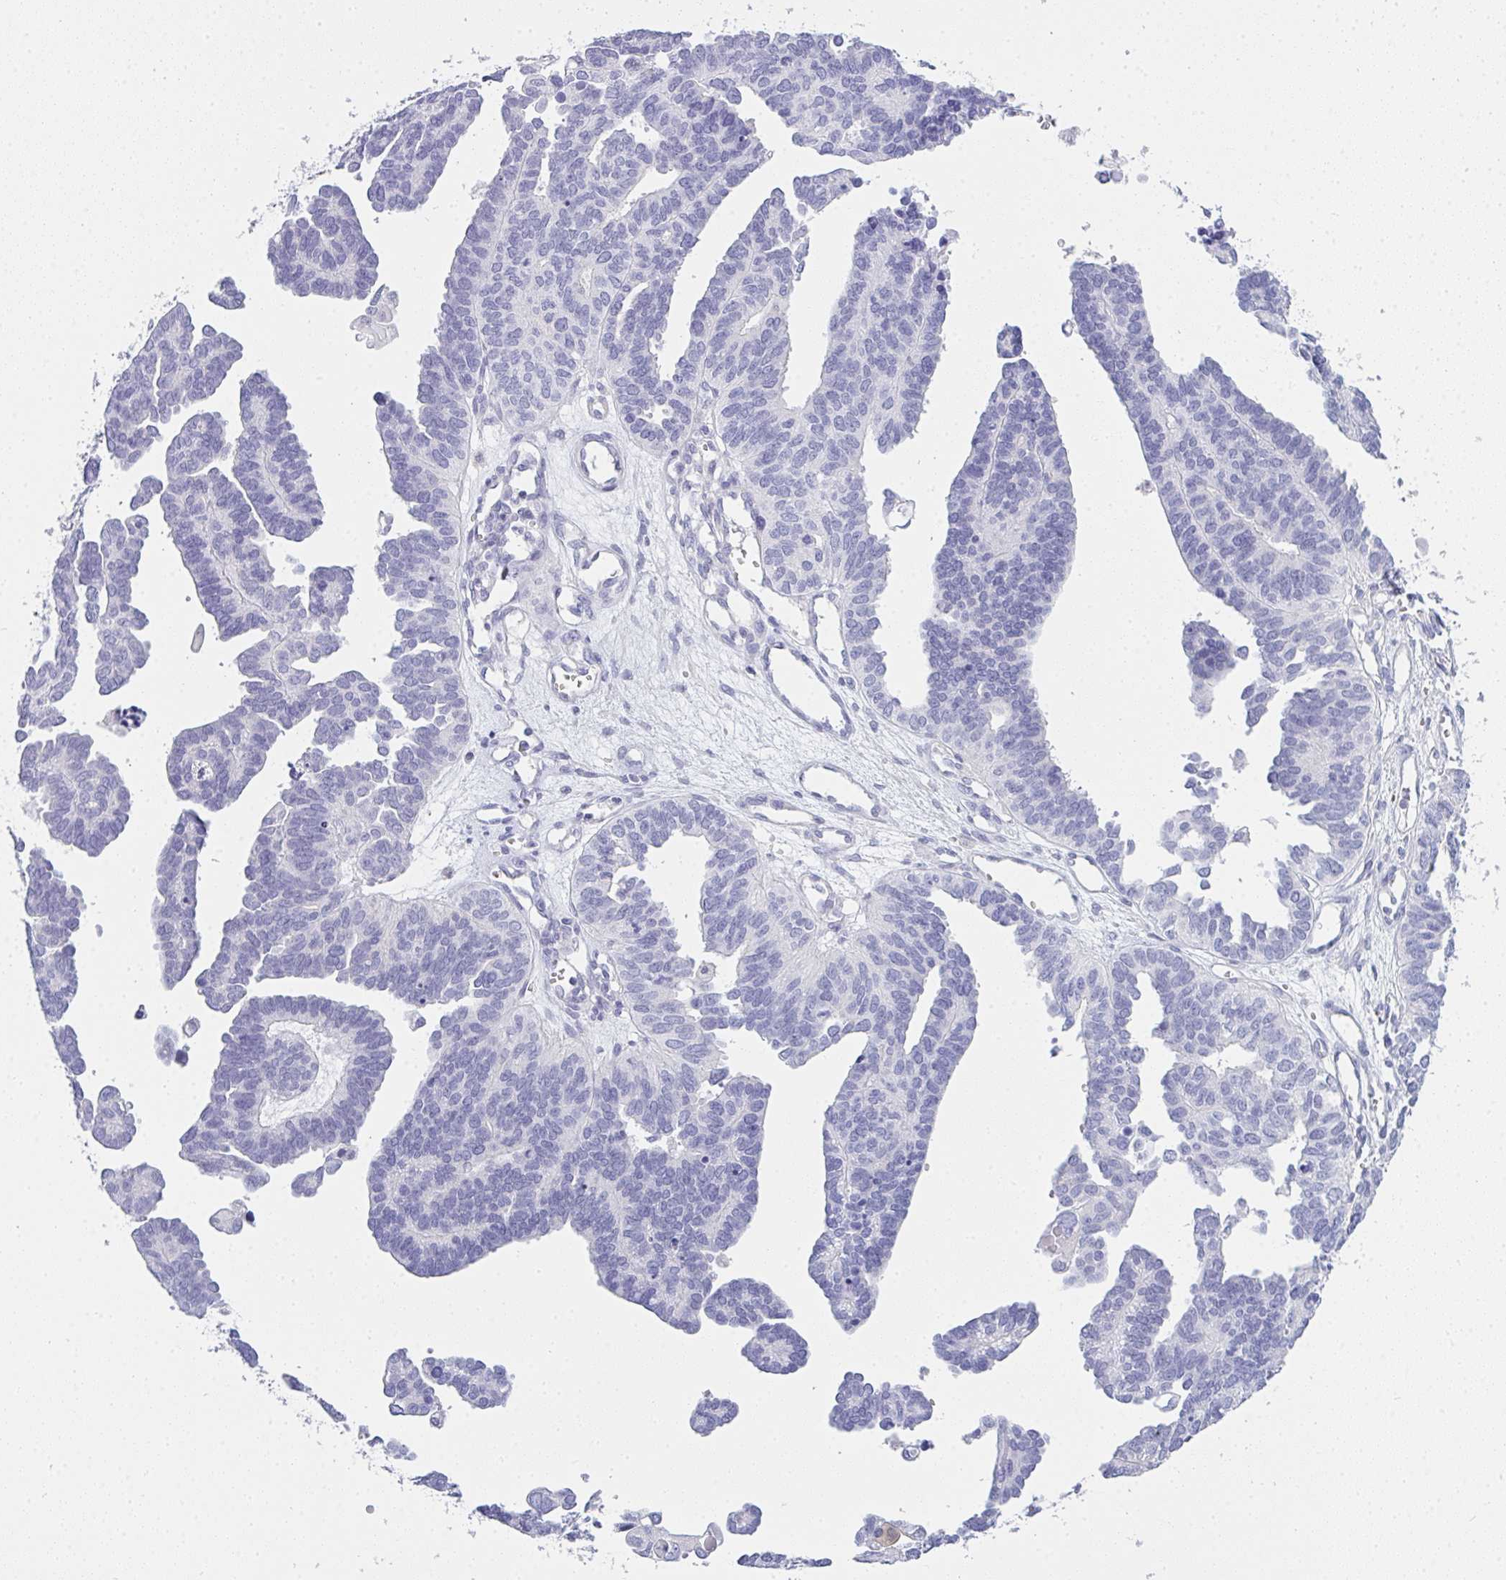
{"staining": {"intensity": "negative", "quantity": "none", "location": "none"}, "tissue": "ovarian cancer", "cell_type": "Tumor cells", "image_type": "cancer", "snomed": [{"axis": "morphology", "description": "Cystadenocarcinoma, serous, NOS"}, {"axis": "topography", "description": "Ovary"}], "caption": "The image displays no significant expression in tumor cells of ovarian serous cystadenocarcinoma.", "gene": "GSDMB", "patient": {"sex": "female", "age": 51}}